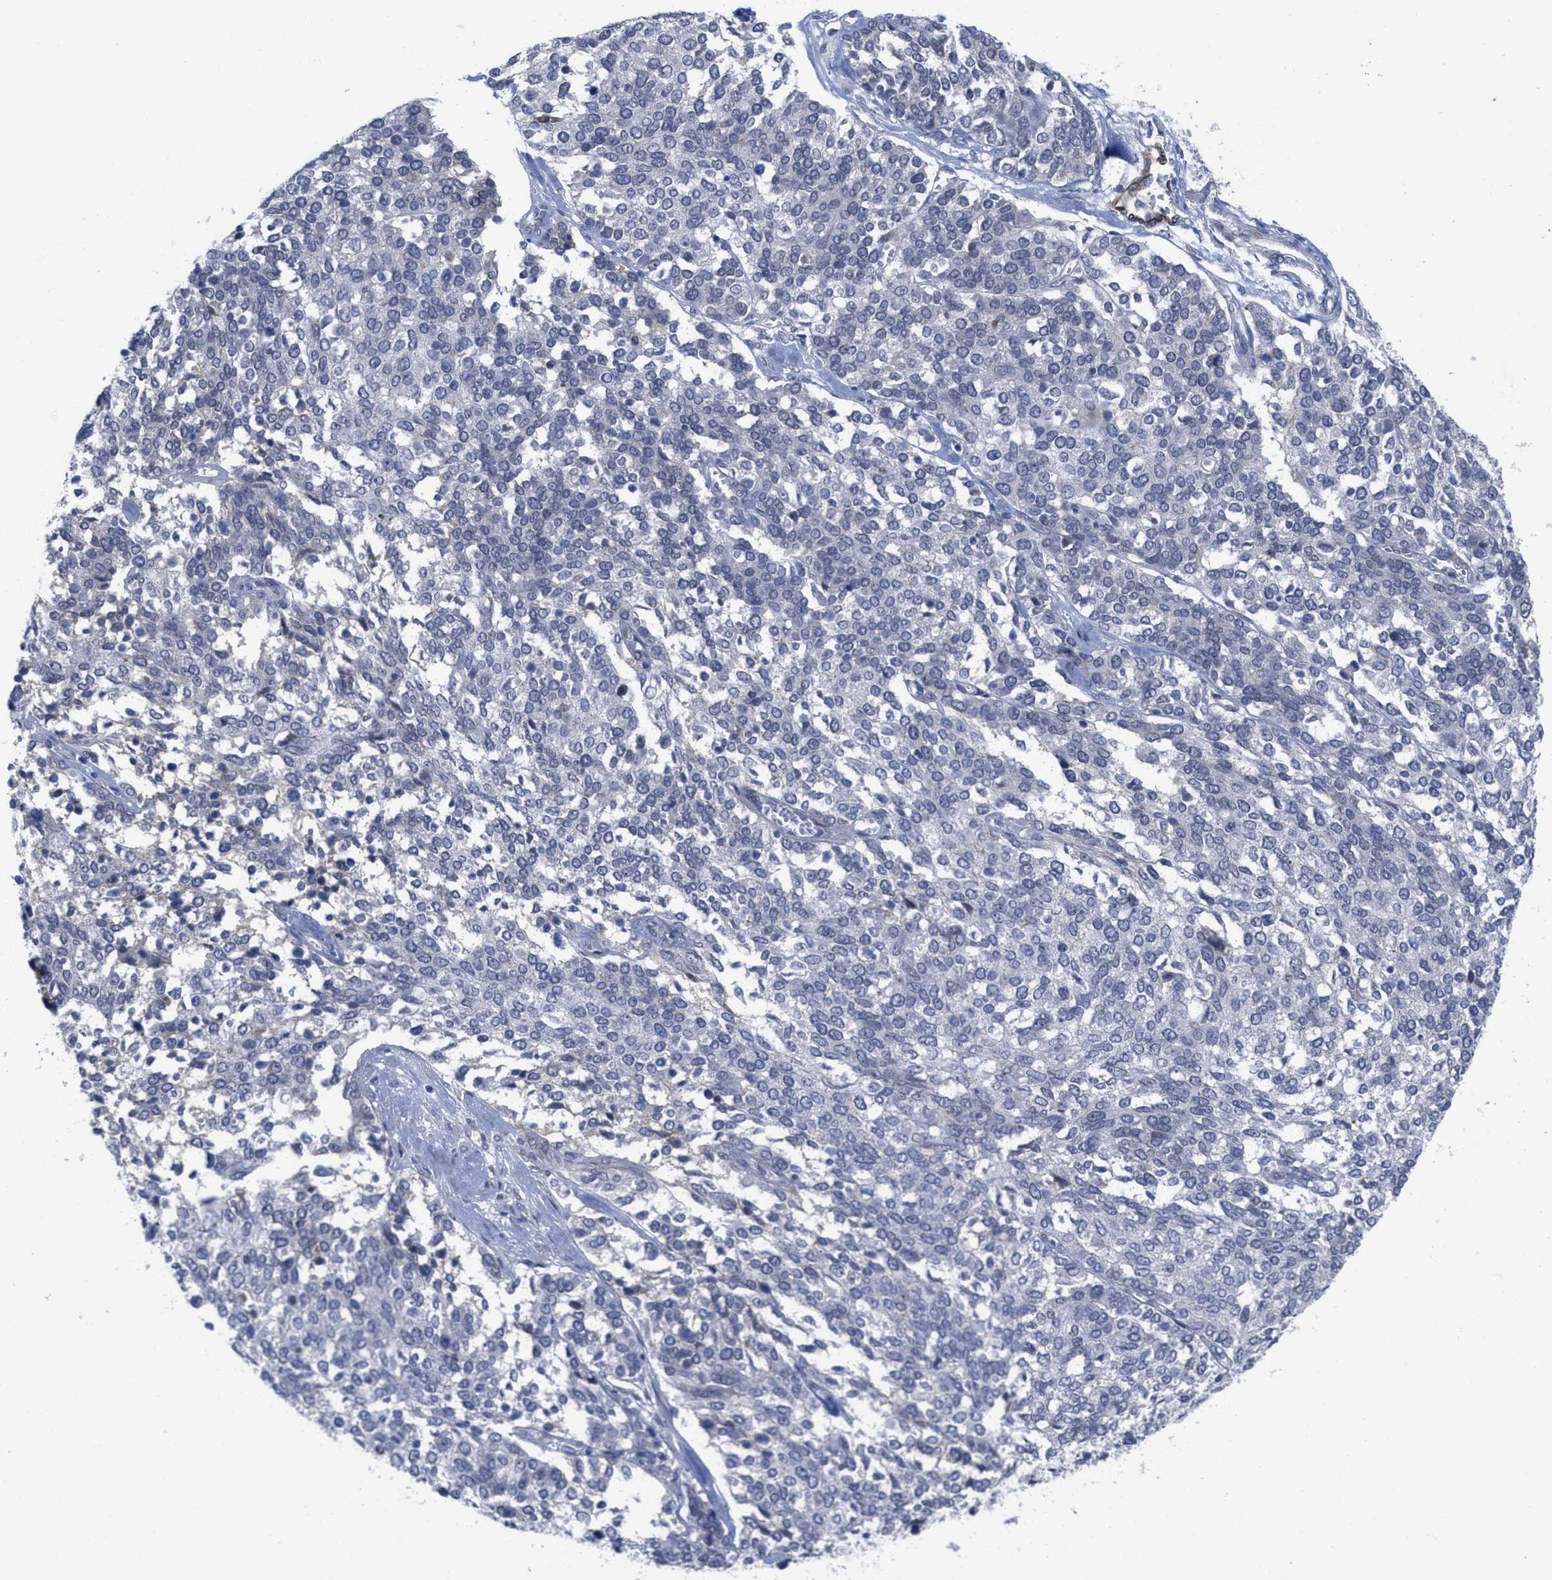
{"staining": {"intensity": "negative", "quantity": "none", "location": "none"}, "tissue": "ovarian cancer", "cell_type": "Tumor cells", "image_type": "cancer", "snomed": [{"axis": "morphology", "description": "Cystadenocarcinoma, serous, NOS"}, {"axis": "topography", "description": "Ovary"}], "caption": "DAB (3,3'-diaminobenzidine) immunohistochemical staining of human ovarian cancer (serous cystadenocarcinoma) exhibits no significant expression in tumor cells.", "gene": "ACKR1", "patient": {"sex": "female", "age": 44}}